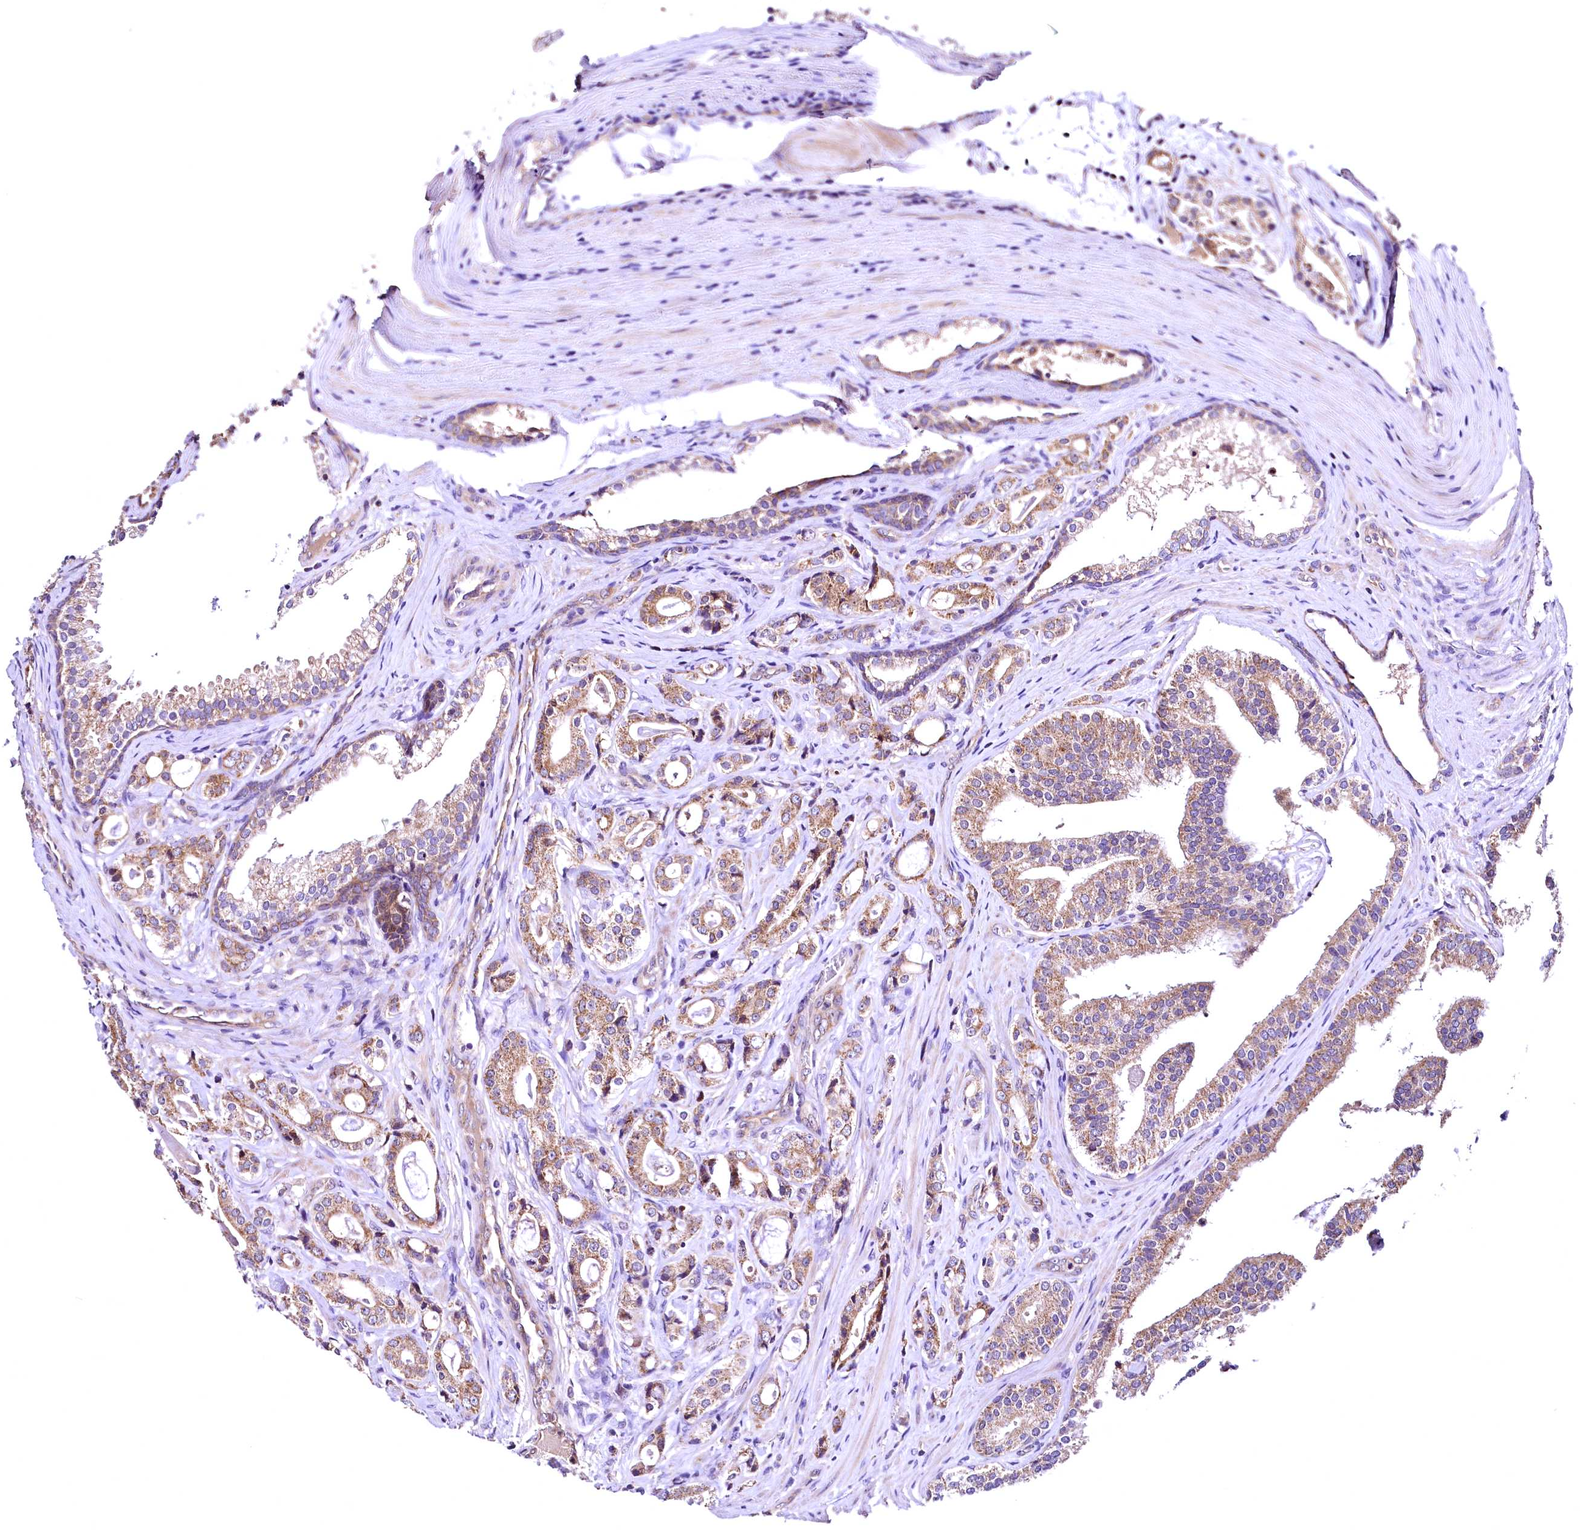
{"staining": {"intensity": "moderate", "quantity": ">75%", "location": "cytoplasmic/membranous"}, "tissue": "prostate cancer", "cell_type": "Tumor cells", "image_type": "cancer", "snomed": [{"axis": "morphology", "description": "Adenocarcinoma, High grade"}, {"axis": "topography", "description": "Prostate"}], "caption": "Prostate adenocarcinoma (high-grade) stained with a protein marker exhibits moderate staining in tumor cells.", "gene": "MRPL57", "patient": {"sex": "male", "age": 63}}